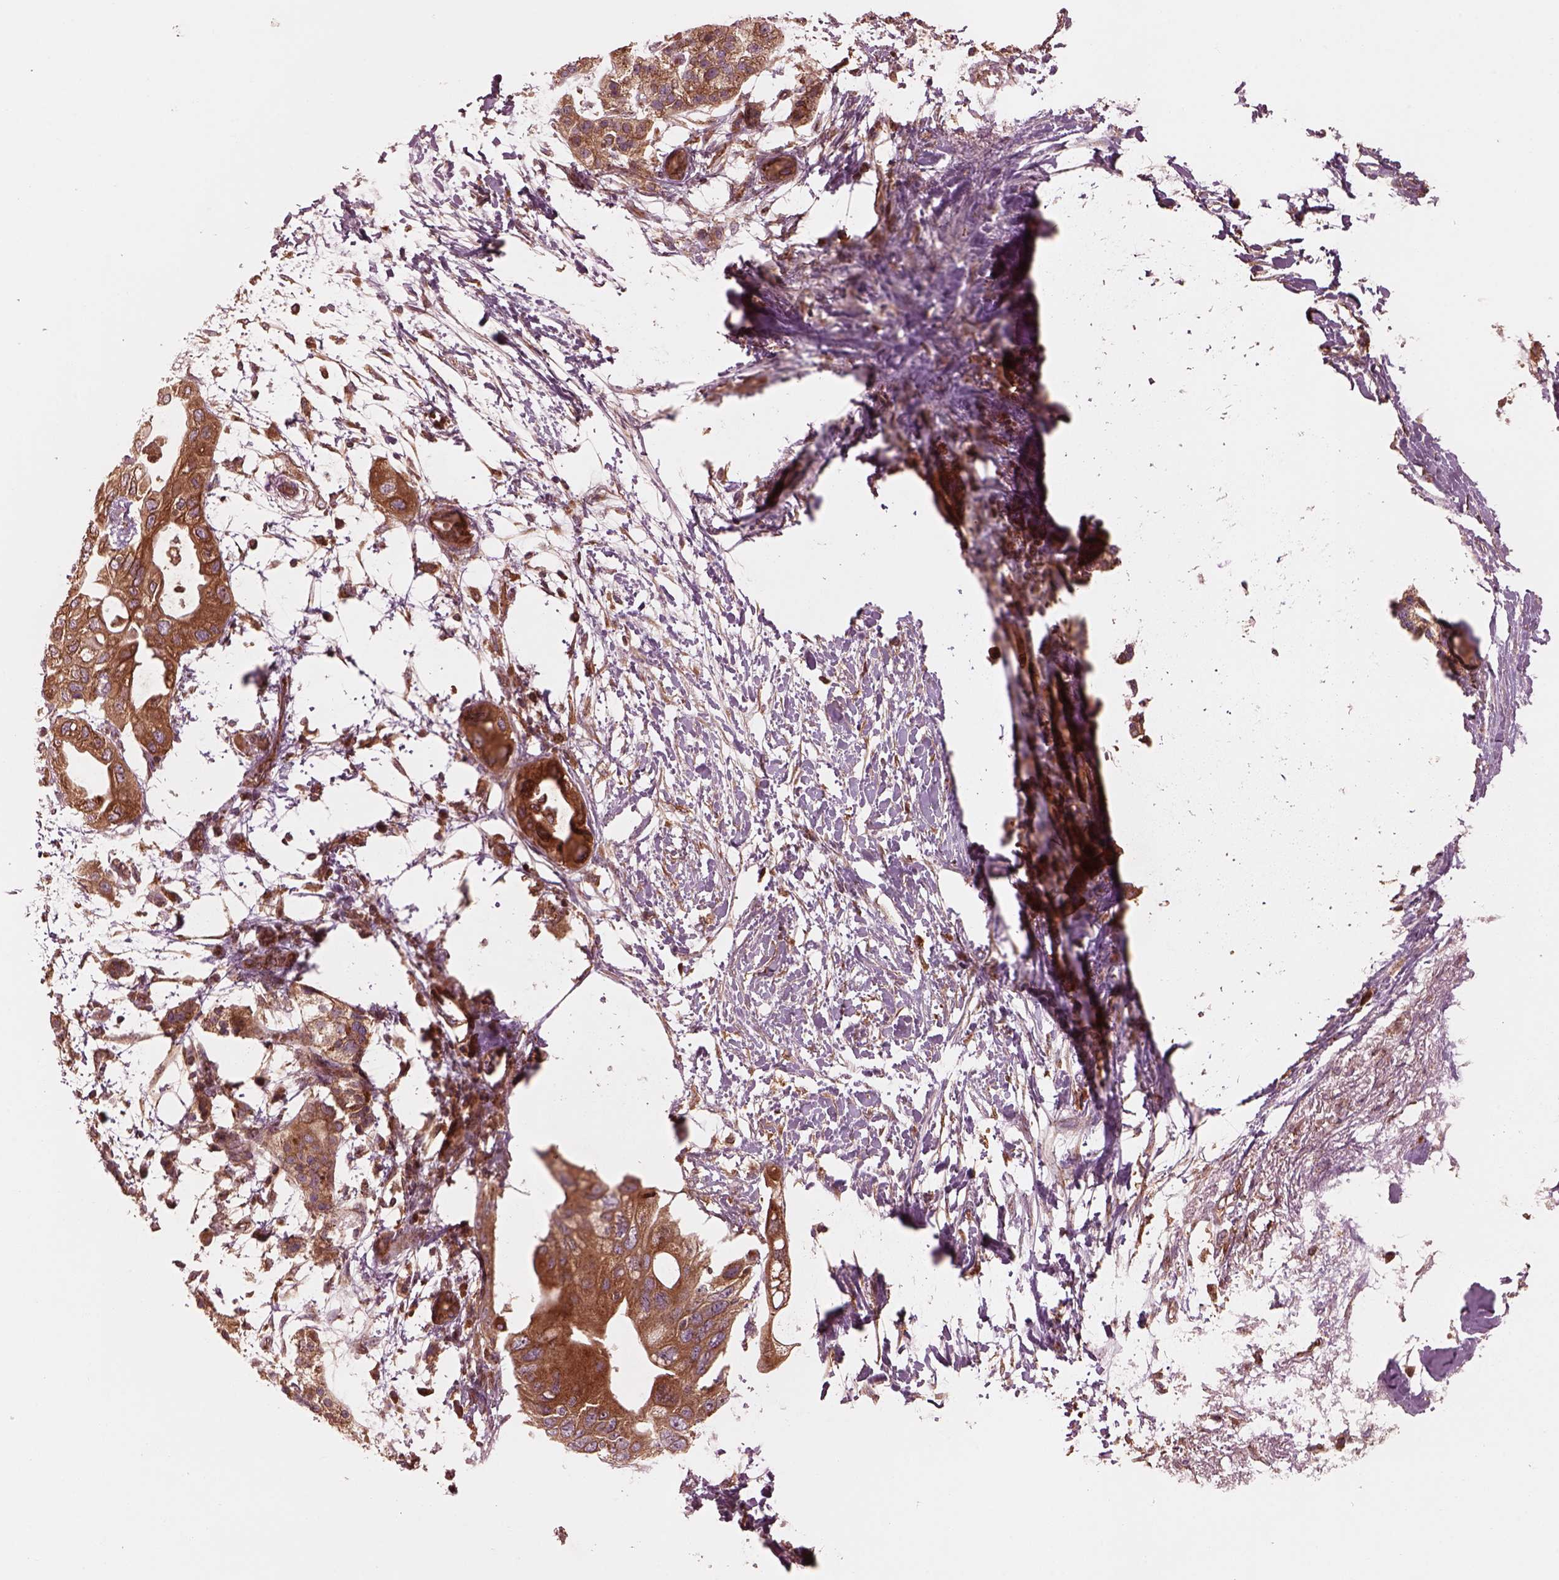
{"staining": {"intensity": "strong", "quantity": ">75%", "location": "cytoplasmic/membranous"}, "tissue": "pancreatic cancer", "cell_type": "Tumor cells", "image_type": "cancer", "snomed": [{"axis": "morphology", "description": "Adenocarcinoma, NOS"}, {"axis": "topography", "description": "Pancreas"}], "caption": "Protein staining by immunohistochemistry (IHC) exhibits strong cytoplasmic/membranous expression in about >75% of tumor cells in pancreatic adenocarcinoma.", "gene": "PIK3R2", "patient": {"sex": "female", "age": 72}}